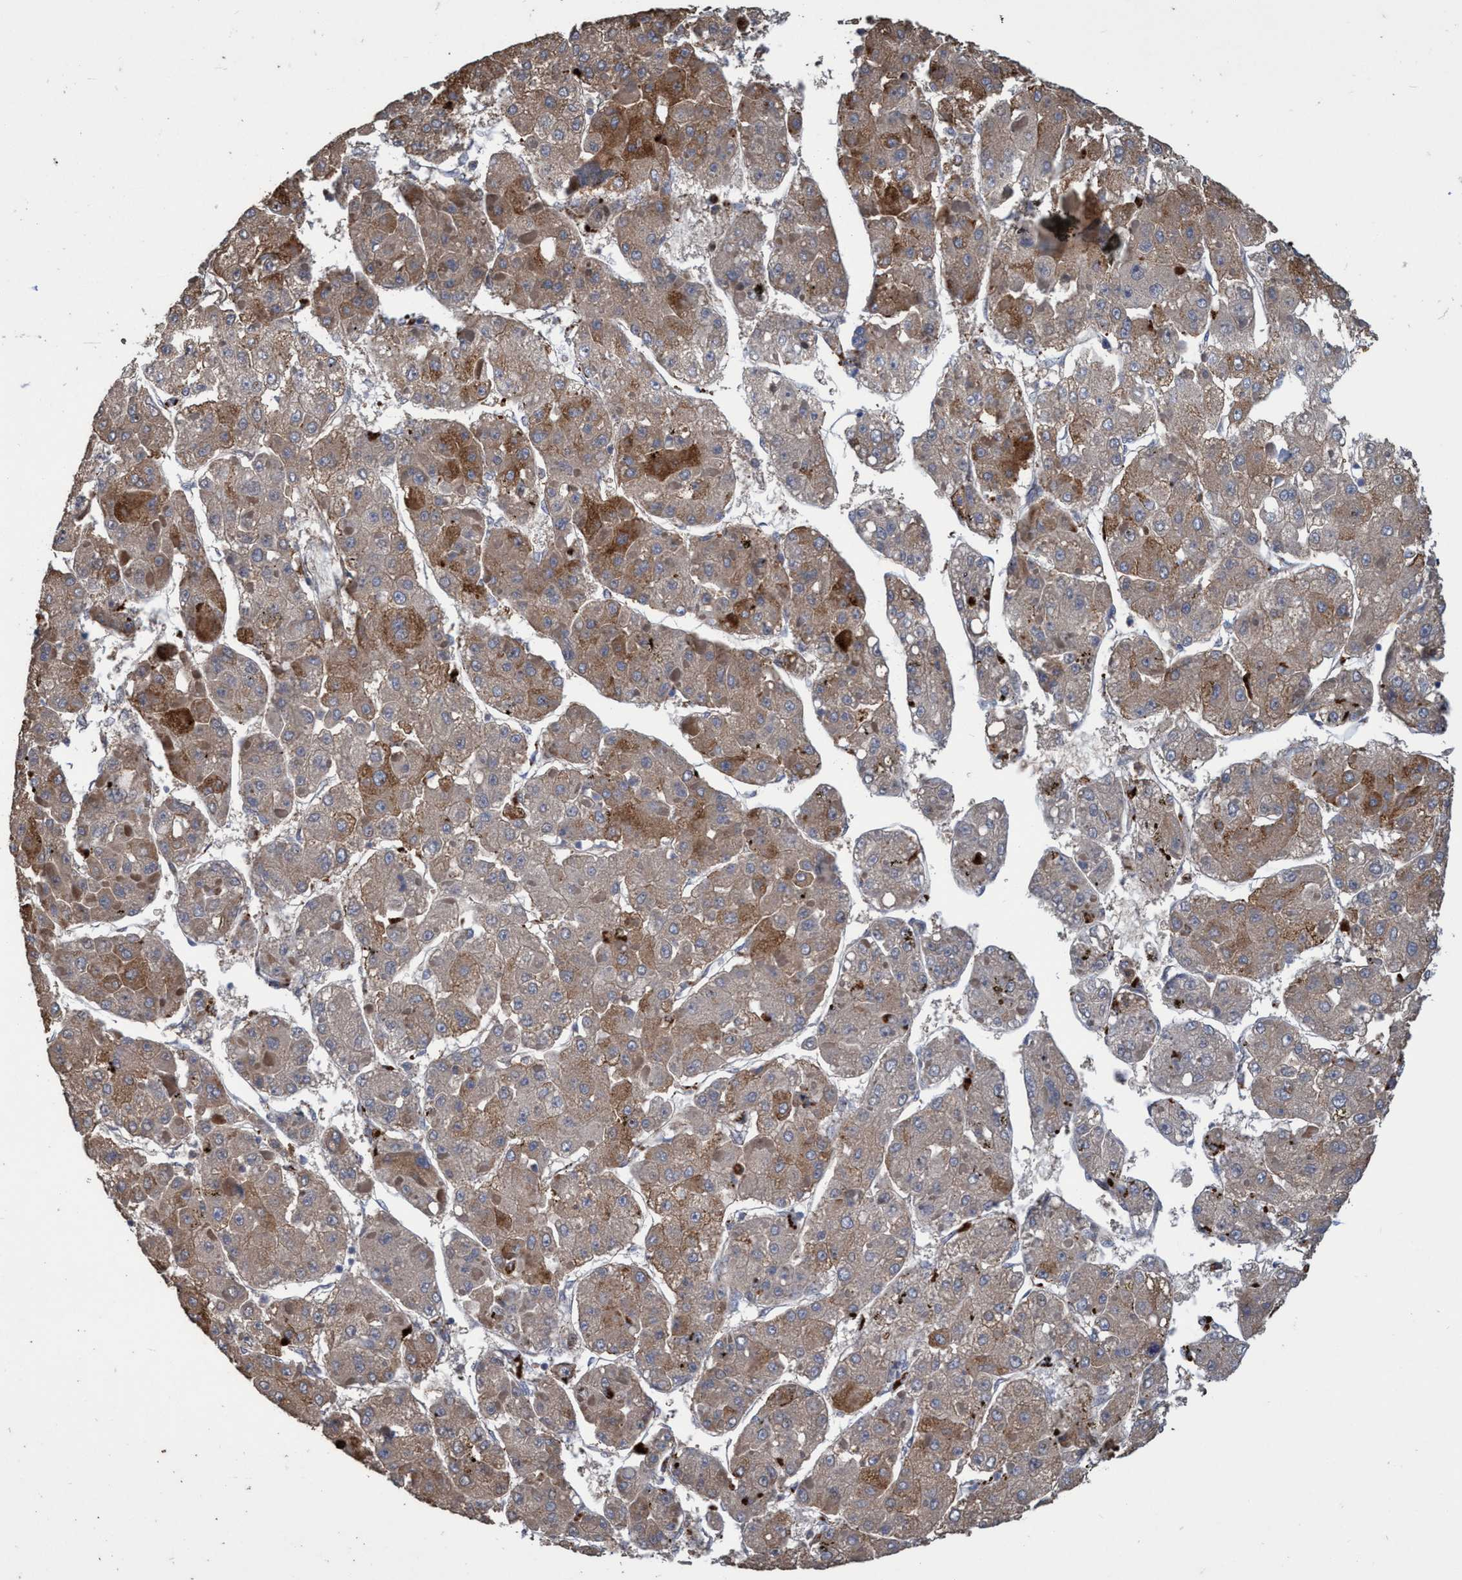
{"staining": {"intensity": "moderate", "quantity": ">75%", "location": "cytoplasmic/membranous"}, "tissue": "liver cancer", "cell_type": "Tumor cells", "image_type": "cancer", "snomed": [{"axis": "morphology", "description": "Carcinoma, Hepatocellular, NOS"}, {"axis": "topography", "description": "Liver"}], "caption": "About >75% of tumor cells in hepatocellular carcinoma (liver) demonstrate moderate cytoplasmic/membranous protein positivity as visualized by brown immunohistochemical staining.", "gene": "BBS9", "patient": {"sex": "female", "age": 73}}